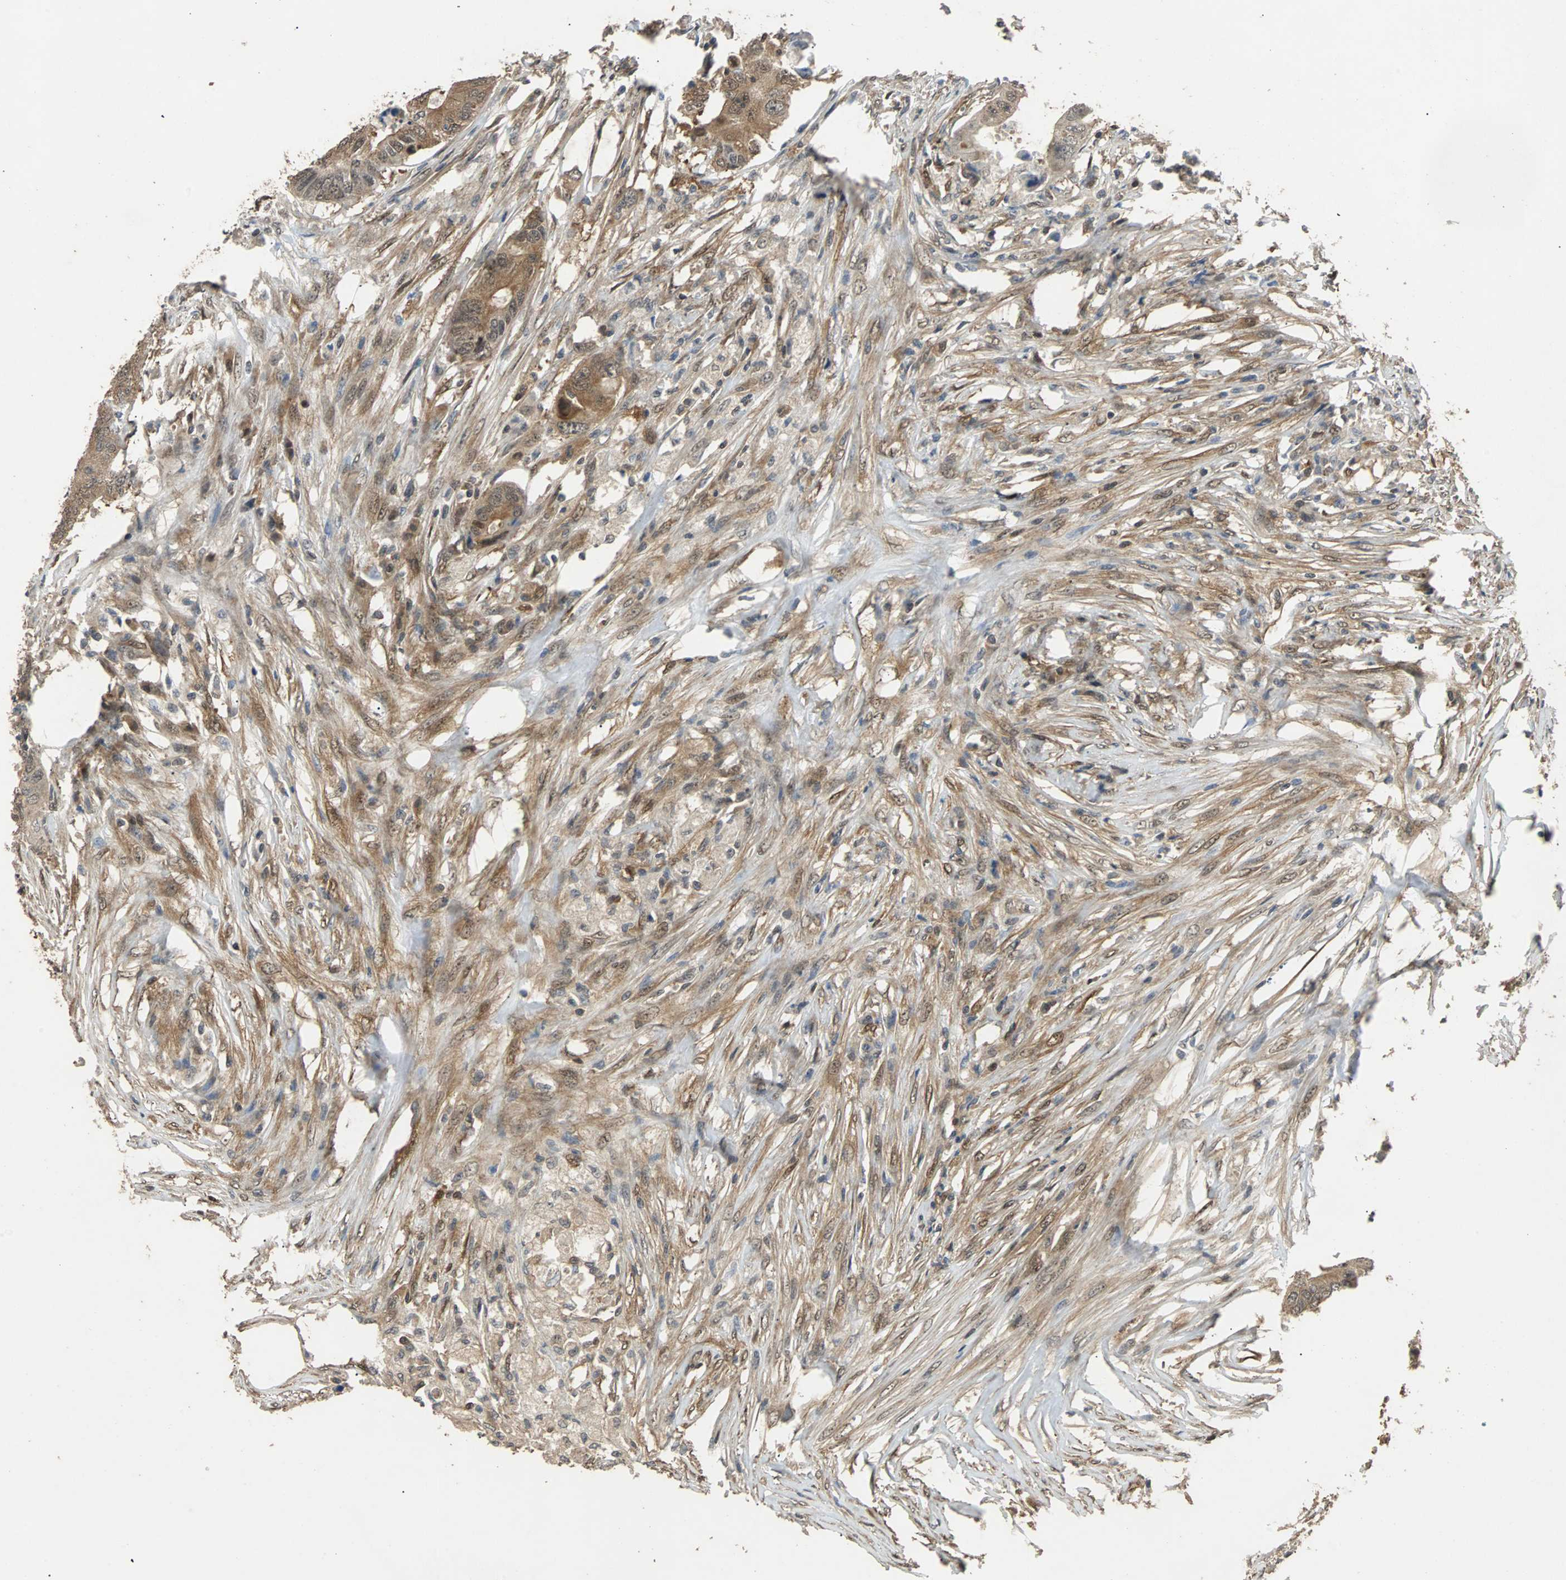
{"staining": {"intensity": "moderate", "quantity": ">75%", "location": "cytoplasmic/membranous,nuclear"}, "tissue": "colorectal cancer", "cell_type": "Tumor cells", "image_type": "cancer", "snomed": [{"axis": "morphology", "description": "Adenocarcinoma, NOS"}, {"axis": "topography", "description": "Colon"}], "caption": "A histopathology image of human colorectal cancer (adenocarcinoma) stained for a protein displays moderate cytoplasmic/membranous and nuclear brown staining in tumor cells. (DAB (3,3'-diaminobenzidine) IHC with brightfield microscopy, high magnification).", "gene": "PRDX6", "patient": {"sex": "male", "age": 71}}